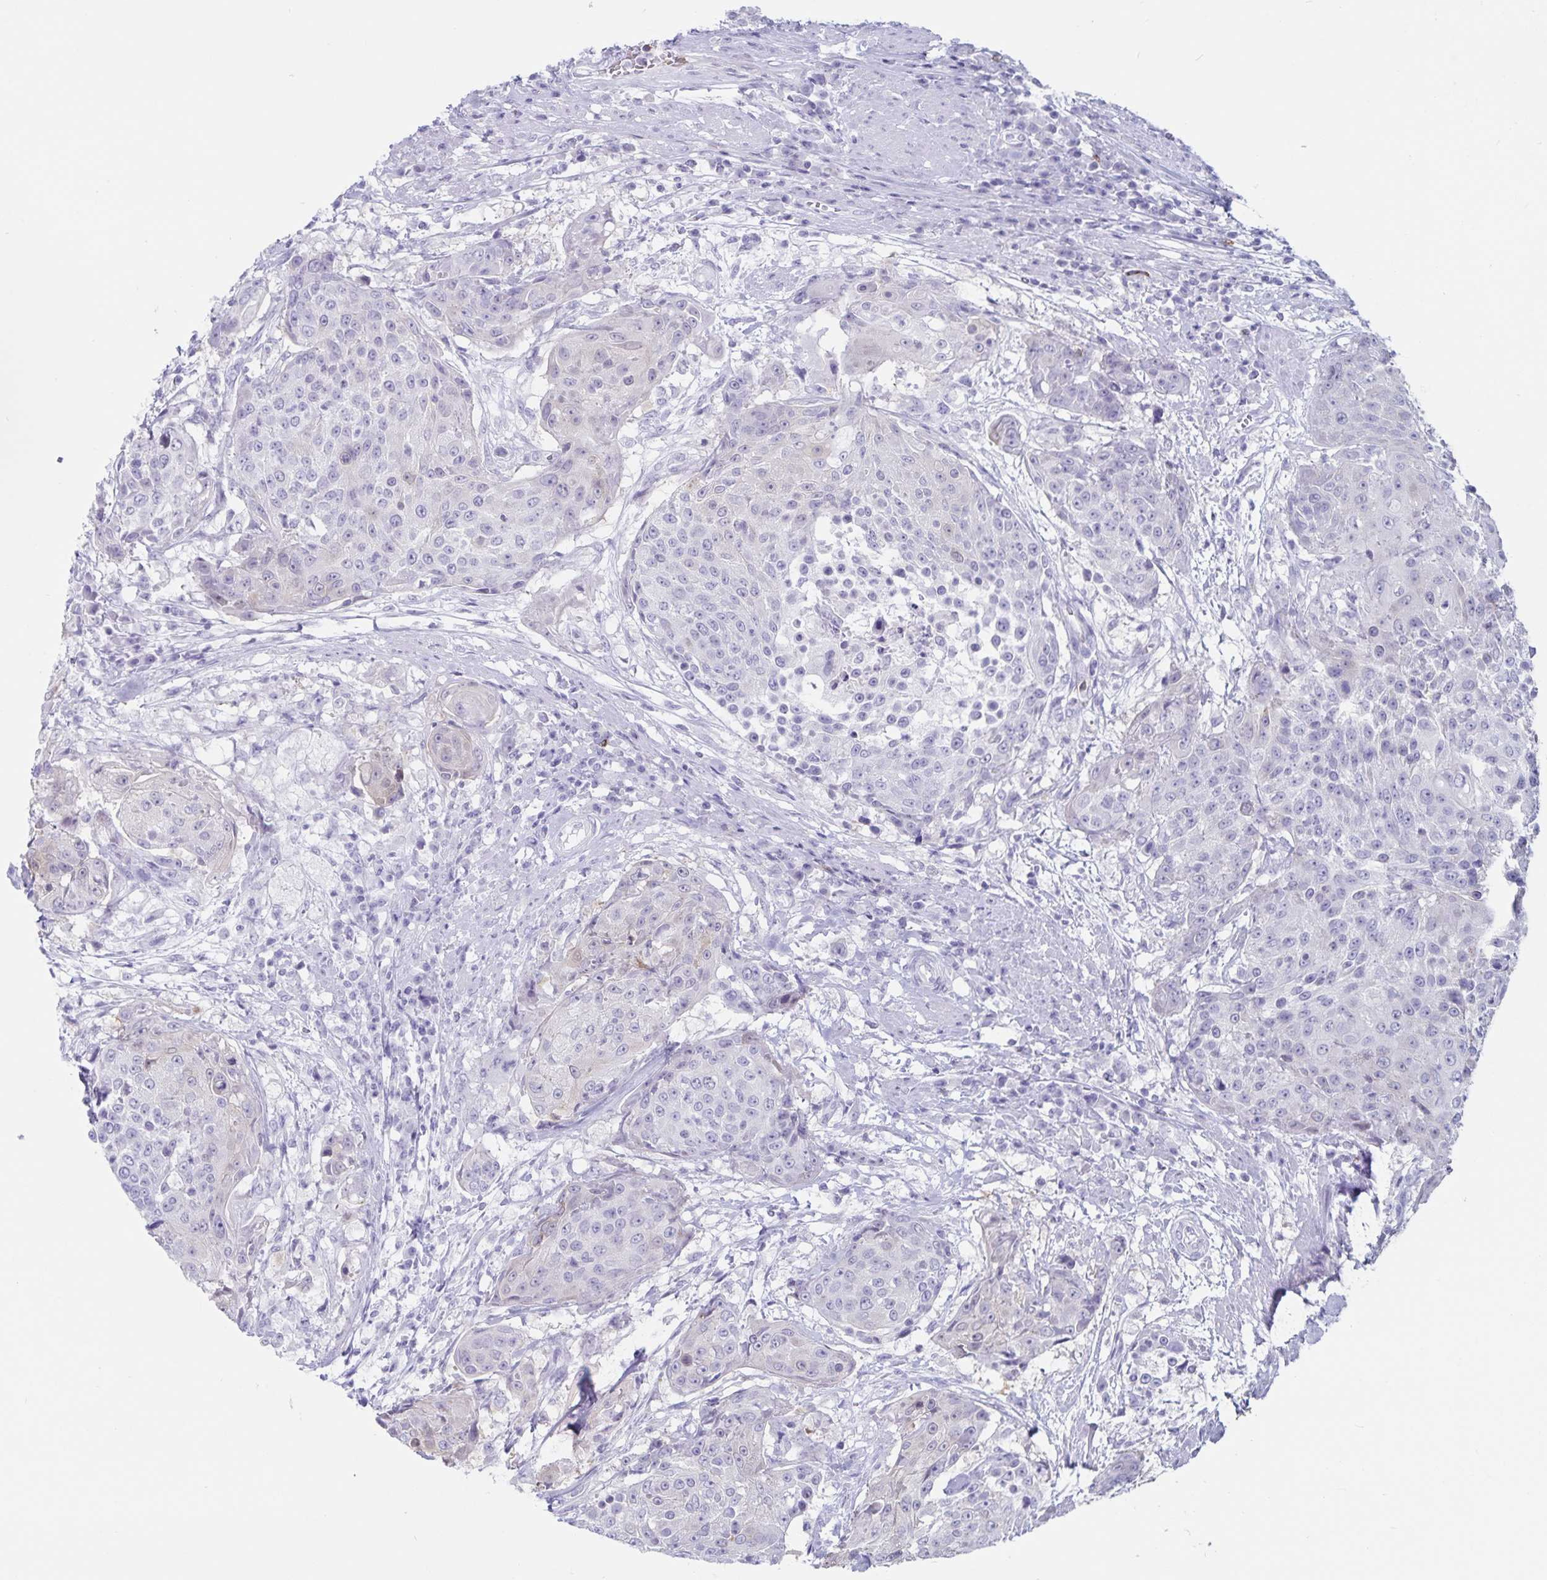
{"staining": {"intensity": "negative", "quantity": "none", "location": "none"}, "tissue": "urothelial cancer", "cell_type": "Tumor cells", "image_type": "cancer", "snomed": [{"axis": "morphology", "description": "Urothelial carcinoma, High grade"}, {"axis": "topography", "description": "Urinary bladder"}], "caption": "Micrograph shows no protein positivity in tumor cells of urothelial cancer tissue.", "gene": "GNLY", "patient": {"sex": "female", "age": 63}}